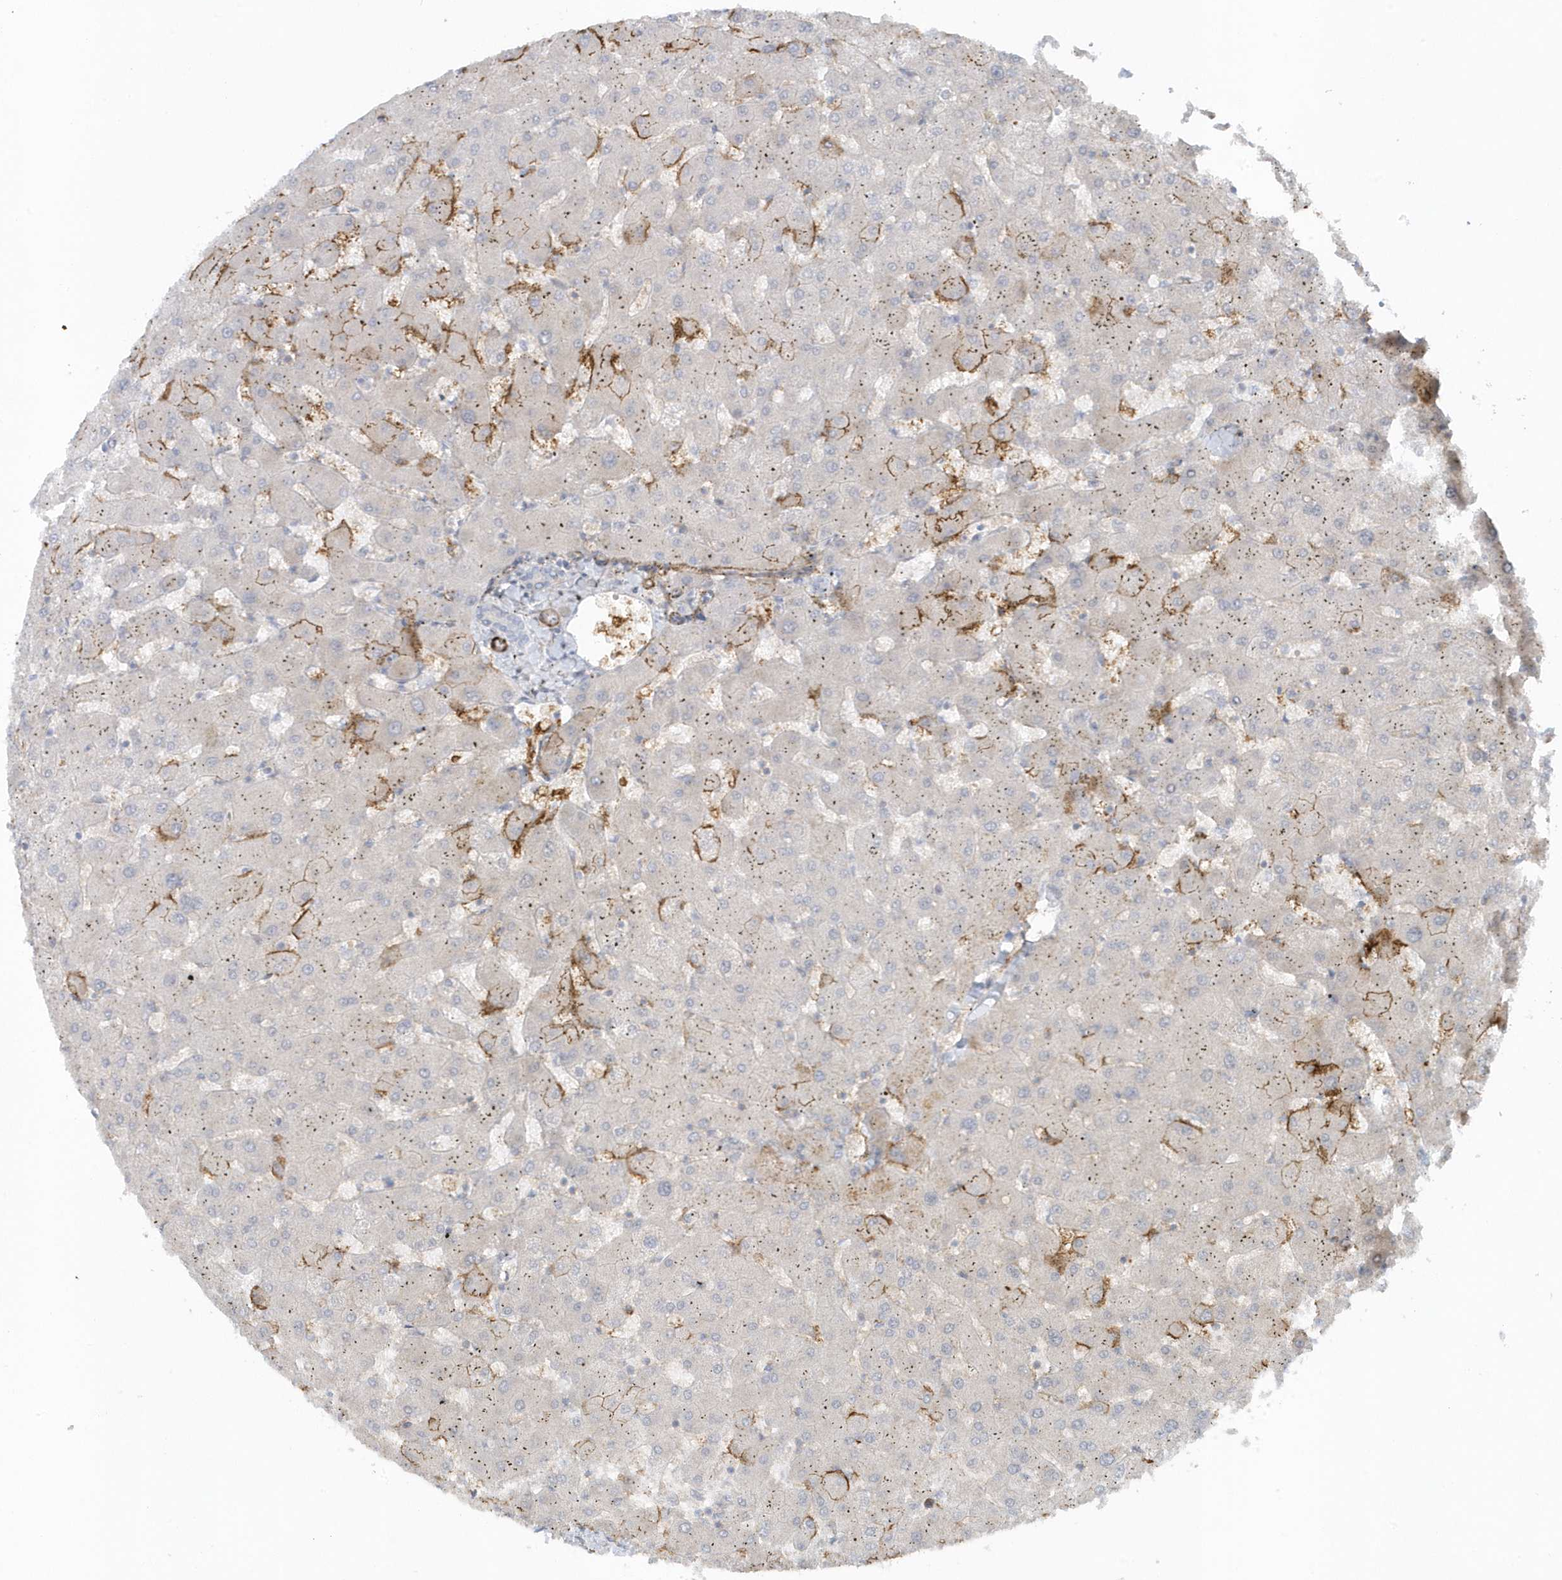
{"staining": {"intensity": "negative", "quantity": "none", "location": "none"}, "tissue": "liver", "cell_type": "Cholangiocytes", "image_type": "normal", "snomed": [{"axis": "morphology", "description": "Normal tissue, NOS"}, {"axis": "topography", "description": "Liver"}], "caption": "Micrograph shows no protein positivity in cholangiocytes of benign liver.", "gene": "CACNB2", "patient": {"sex": "female", "age": 63}}